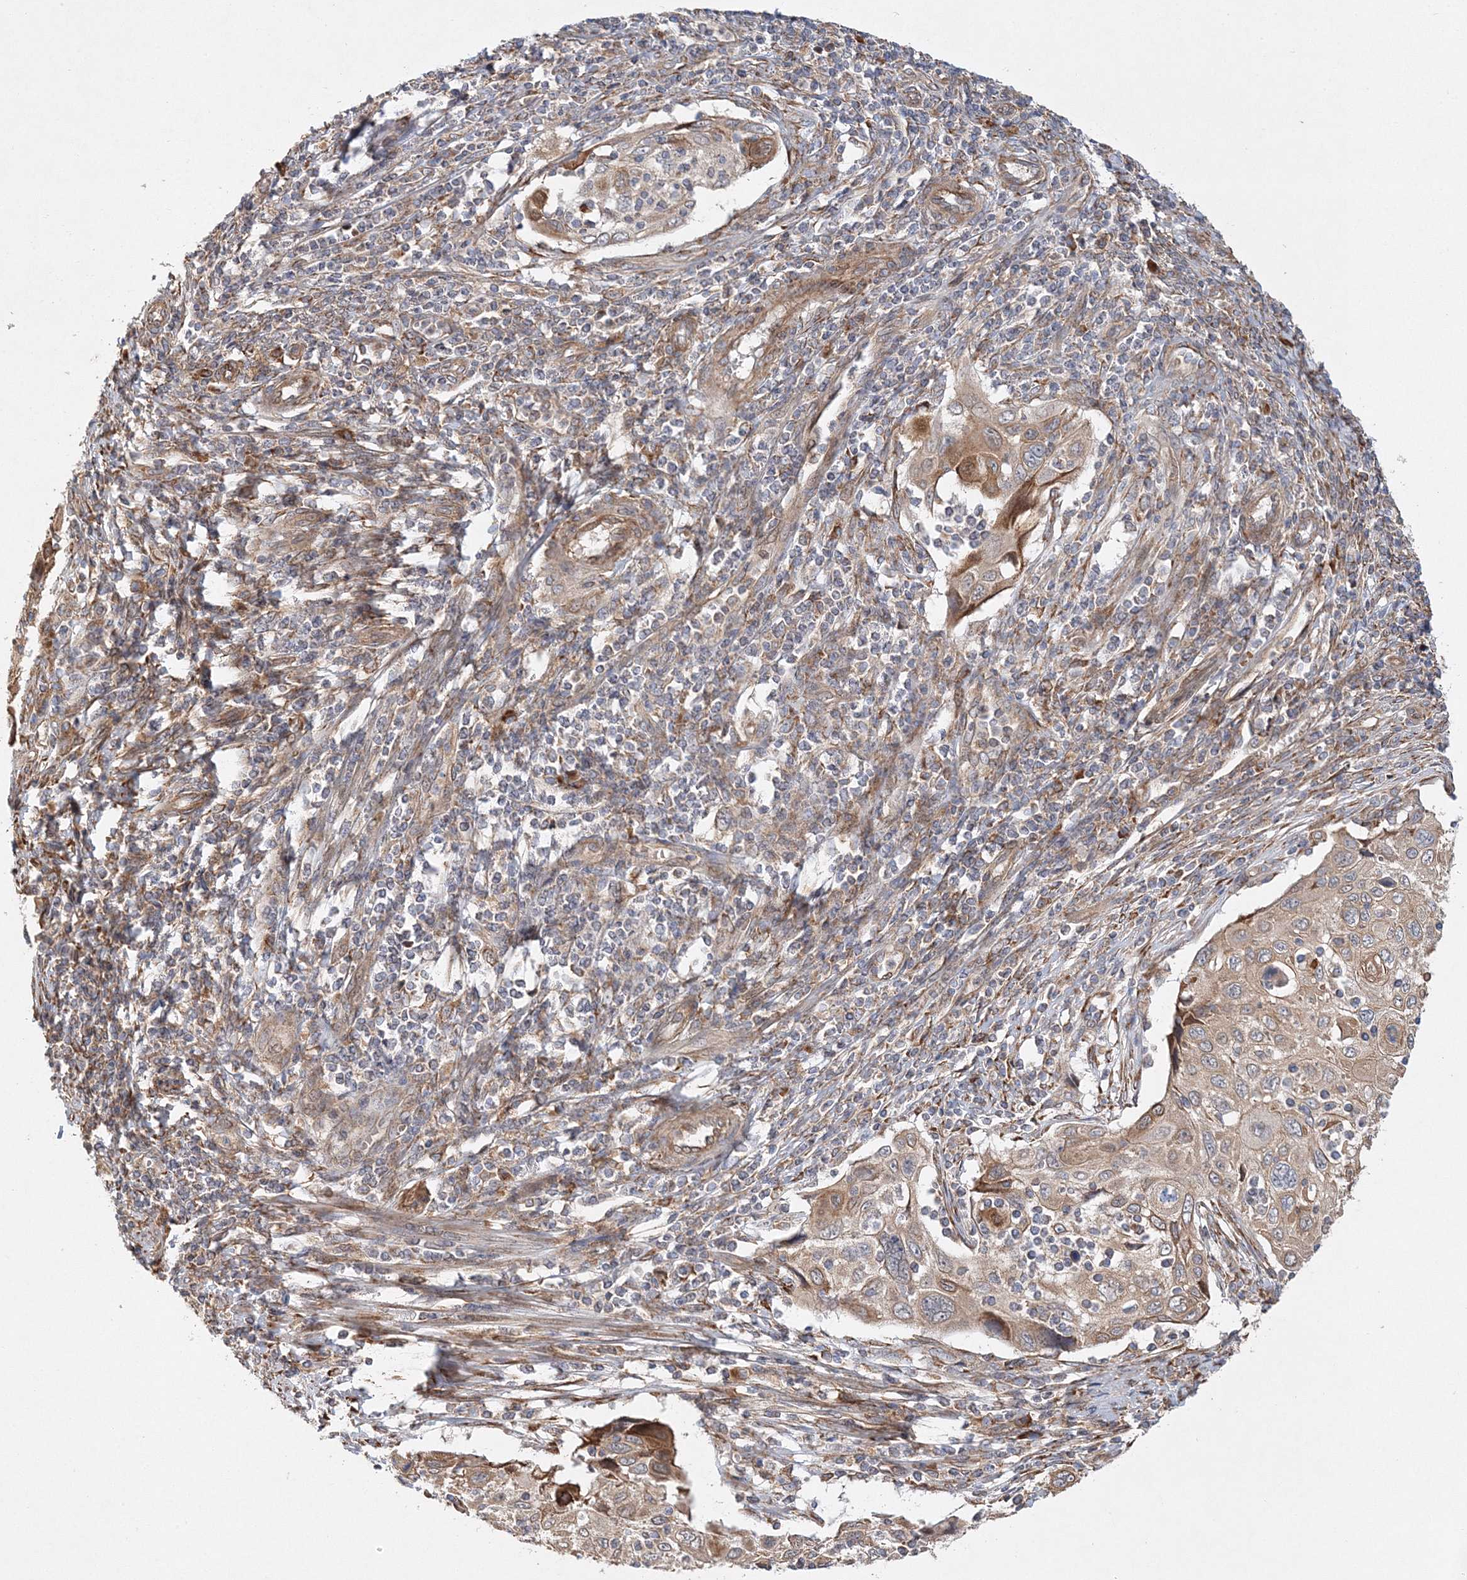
{"staining": {"intensity": "weak", "quantity": ">75%", "location": "cytoplasmic/membranous"}, "tissue": "cervical cancer", "cell_type": "Tumor cells", "image_type": "cancer", "snomed": [{"axis": "morphology", "description": "Squamous cell carcinoma, NOS"}, {"axis": "topography", "description": "Cervix"}], "caption": "Cervical cancer stained for a protein (brown) demonstrates weak cytoplasmic/membranous positive staining in about >75% of tumor cells.", "gene": "ZFYVE16", "patient": {"sex": "female", "age": 70}}